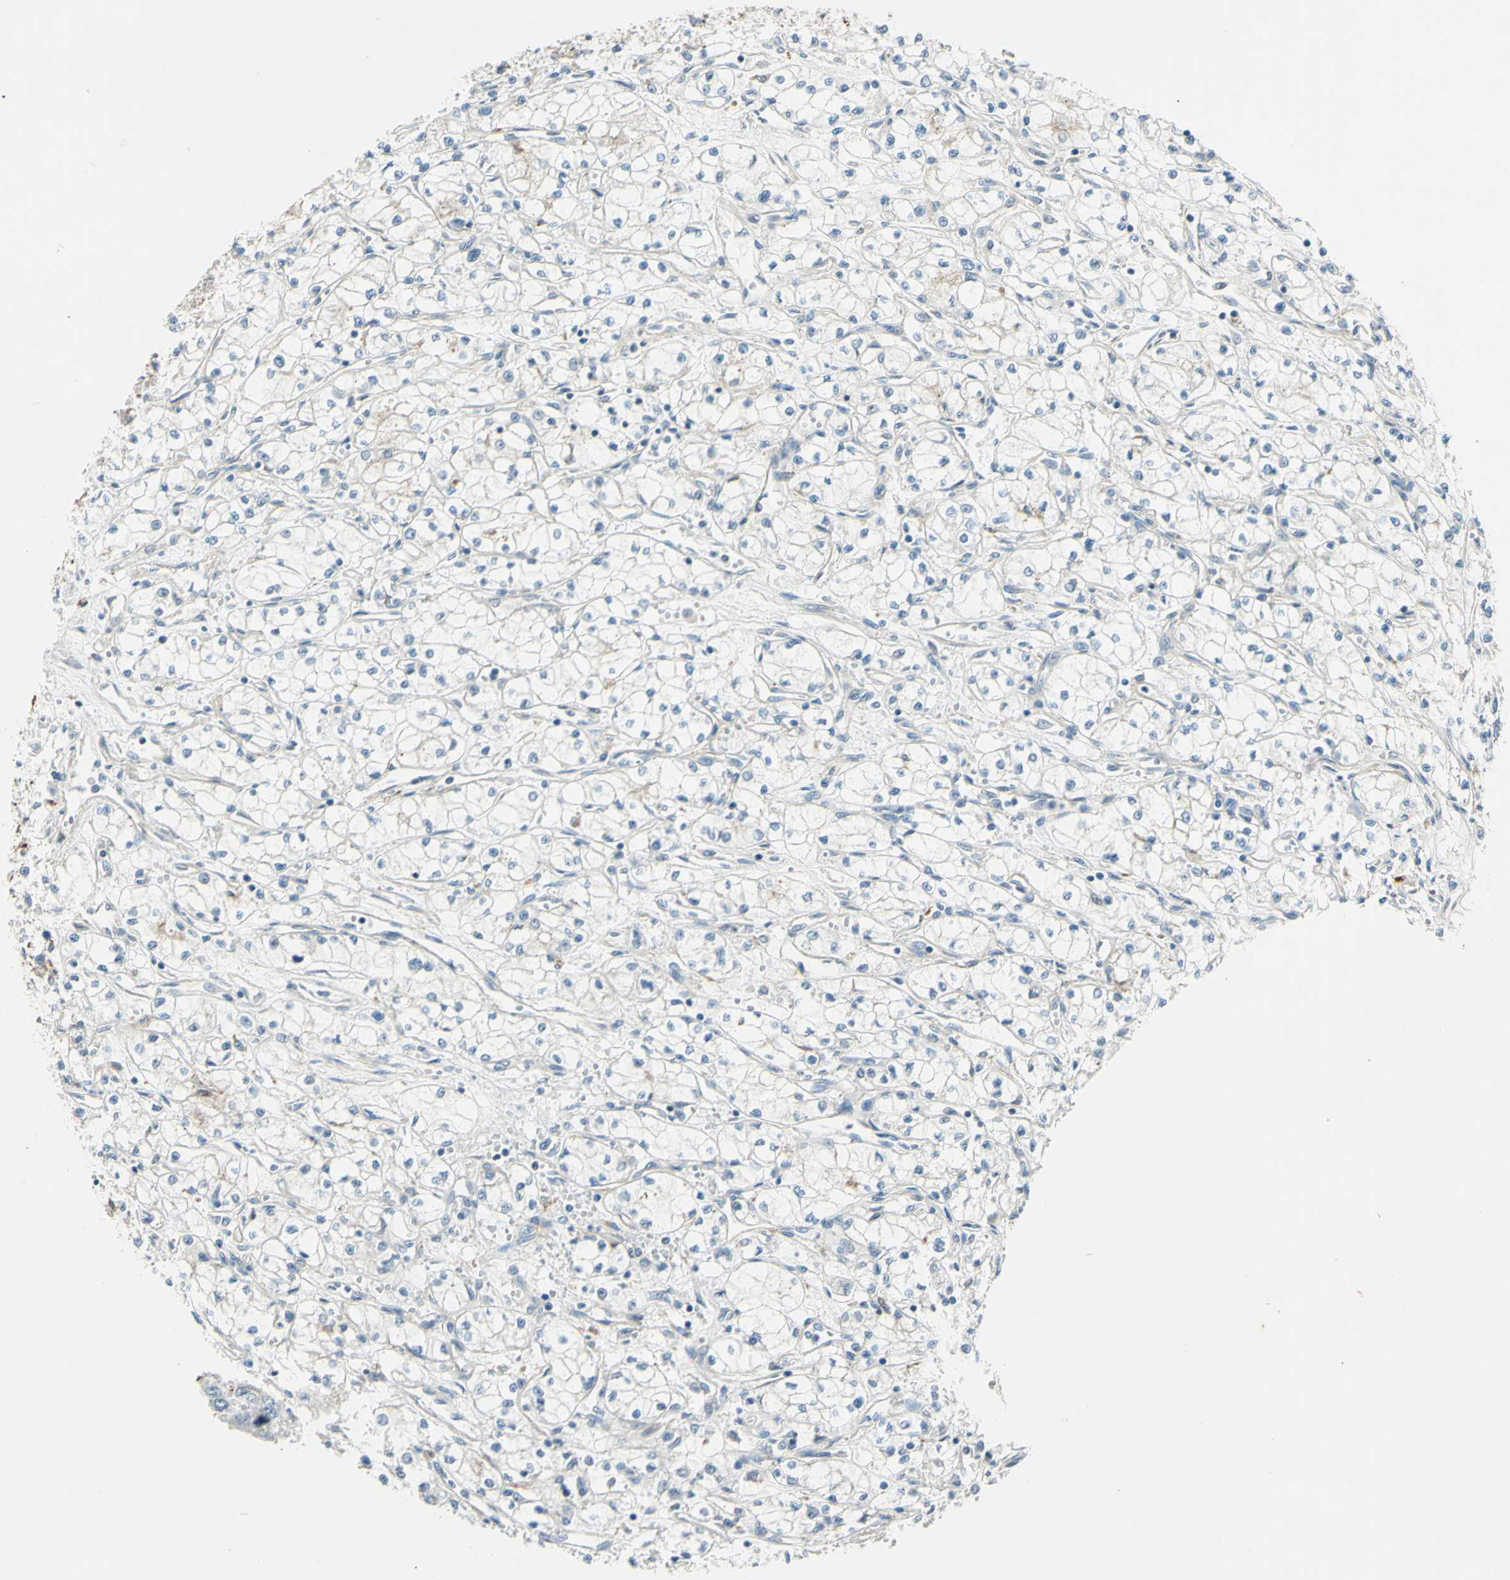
{"staining": {"intensity": "negative", "quantity": "none", "location": "none"}, "tissue": "renal cancer", "cell_type": "Tumor cells", "image_type": "cancer", "snomed": [{"axis": "morphology", "description": "Normal tissue, NOS"}, {"axis": "morphology", "description": "Adenocarcinoma, NOS"}, {"axis": "topography", "description": "Kidney"}], "caption": "The image demonstrates no staining of tumor cells in renal adenocarcinoma. (DAB immunohistochemistry (IHC), high magnification).", "gene": "LAMA3", "patient": {"sex": "male", "age": 59}}